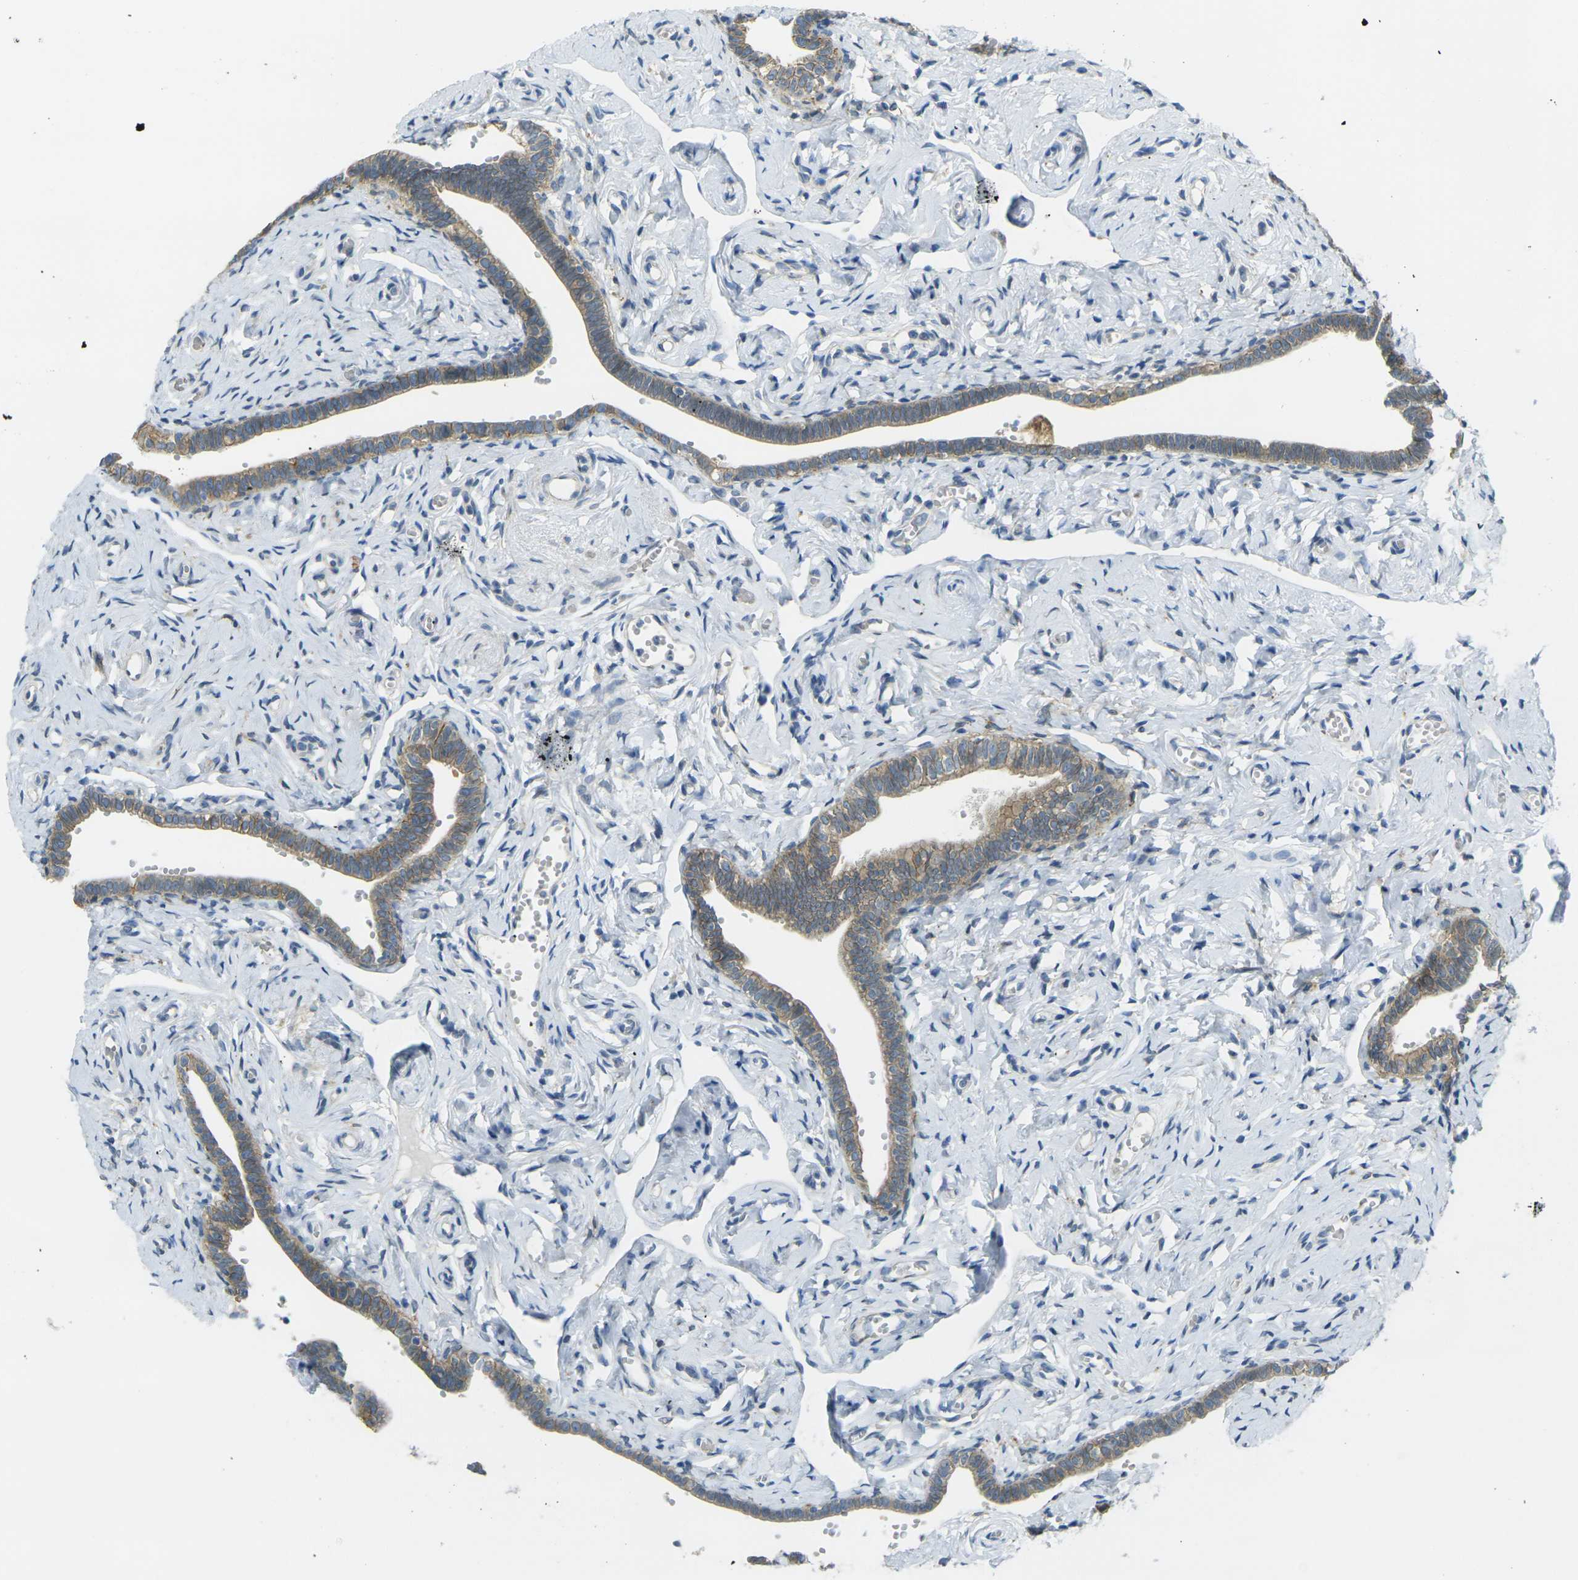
{"staining": {"intensity": "strong", "quantity": ">75%", "location": "cytoplasmic/membranous"}, "tissue": "fallopian tube", "cell_type": "Glandular cells", "image_type": "normal", "snomed": [{"axis": "morphology", "description": "Normal tissue, NOS"}, {"axis": "topography", "description": "Fallopian tube"}], "caption": "IHC staining of benign fallopian tube, which displays high levels of strong cytoplasmic/membranous positivity in about >75% of glandular cells indicating strong cytoplasmic/membranous protein positivity. The staining was performed using DAB (3,3'-diaminobenzidine) (brown) for protein detection and nuclei were counterstained in hematoxylin (blue).", "gene": "RHBDD1", "patient": {"sex": "female", "age": 71}}